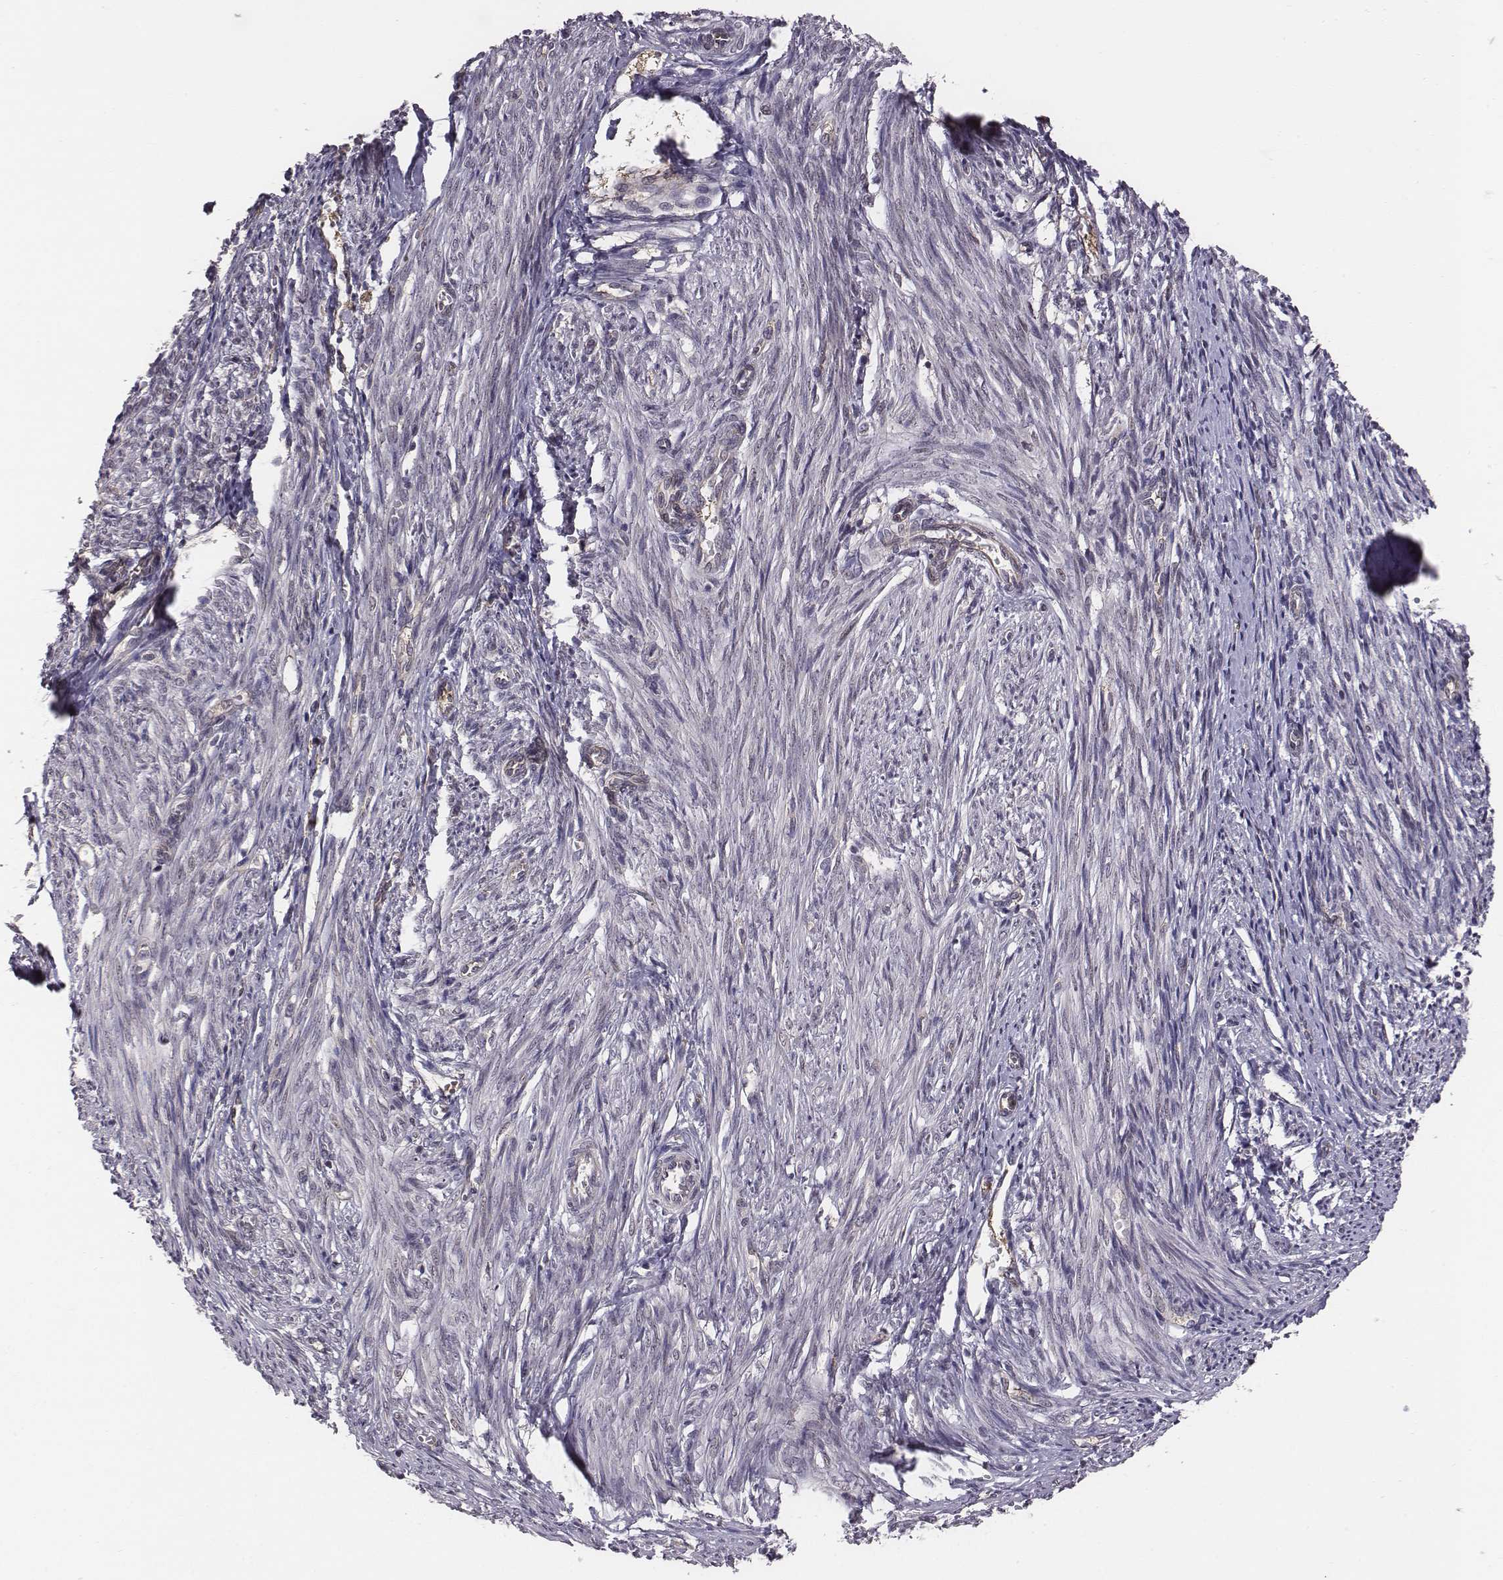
{"staining": {"intensity": "weak", "quantity": ">75%", "location": "cytoplasmic/membranous"}, "tissue": "endometrium", "cell_type": "Cells in endometrial stroma", "image_type": "normal", "snomed": [{"axis": "morphology", "description": "Normal tissue, NOS"}, {"axis": "topography", "description": "Endometrium"}], "caption": "This is a histology image of IHC staining of benign endometrium, which shows weak positivity in the cytoplasmic/membranous of cells in endometrial stroma.", "gene": "SMURF2", "patient": {"sex": "female", "age": 50}}